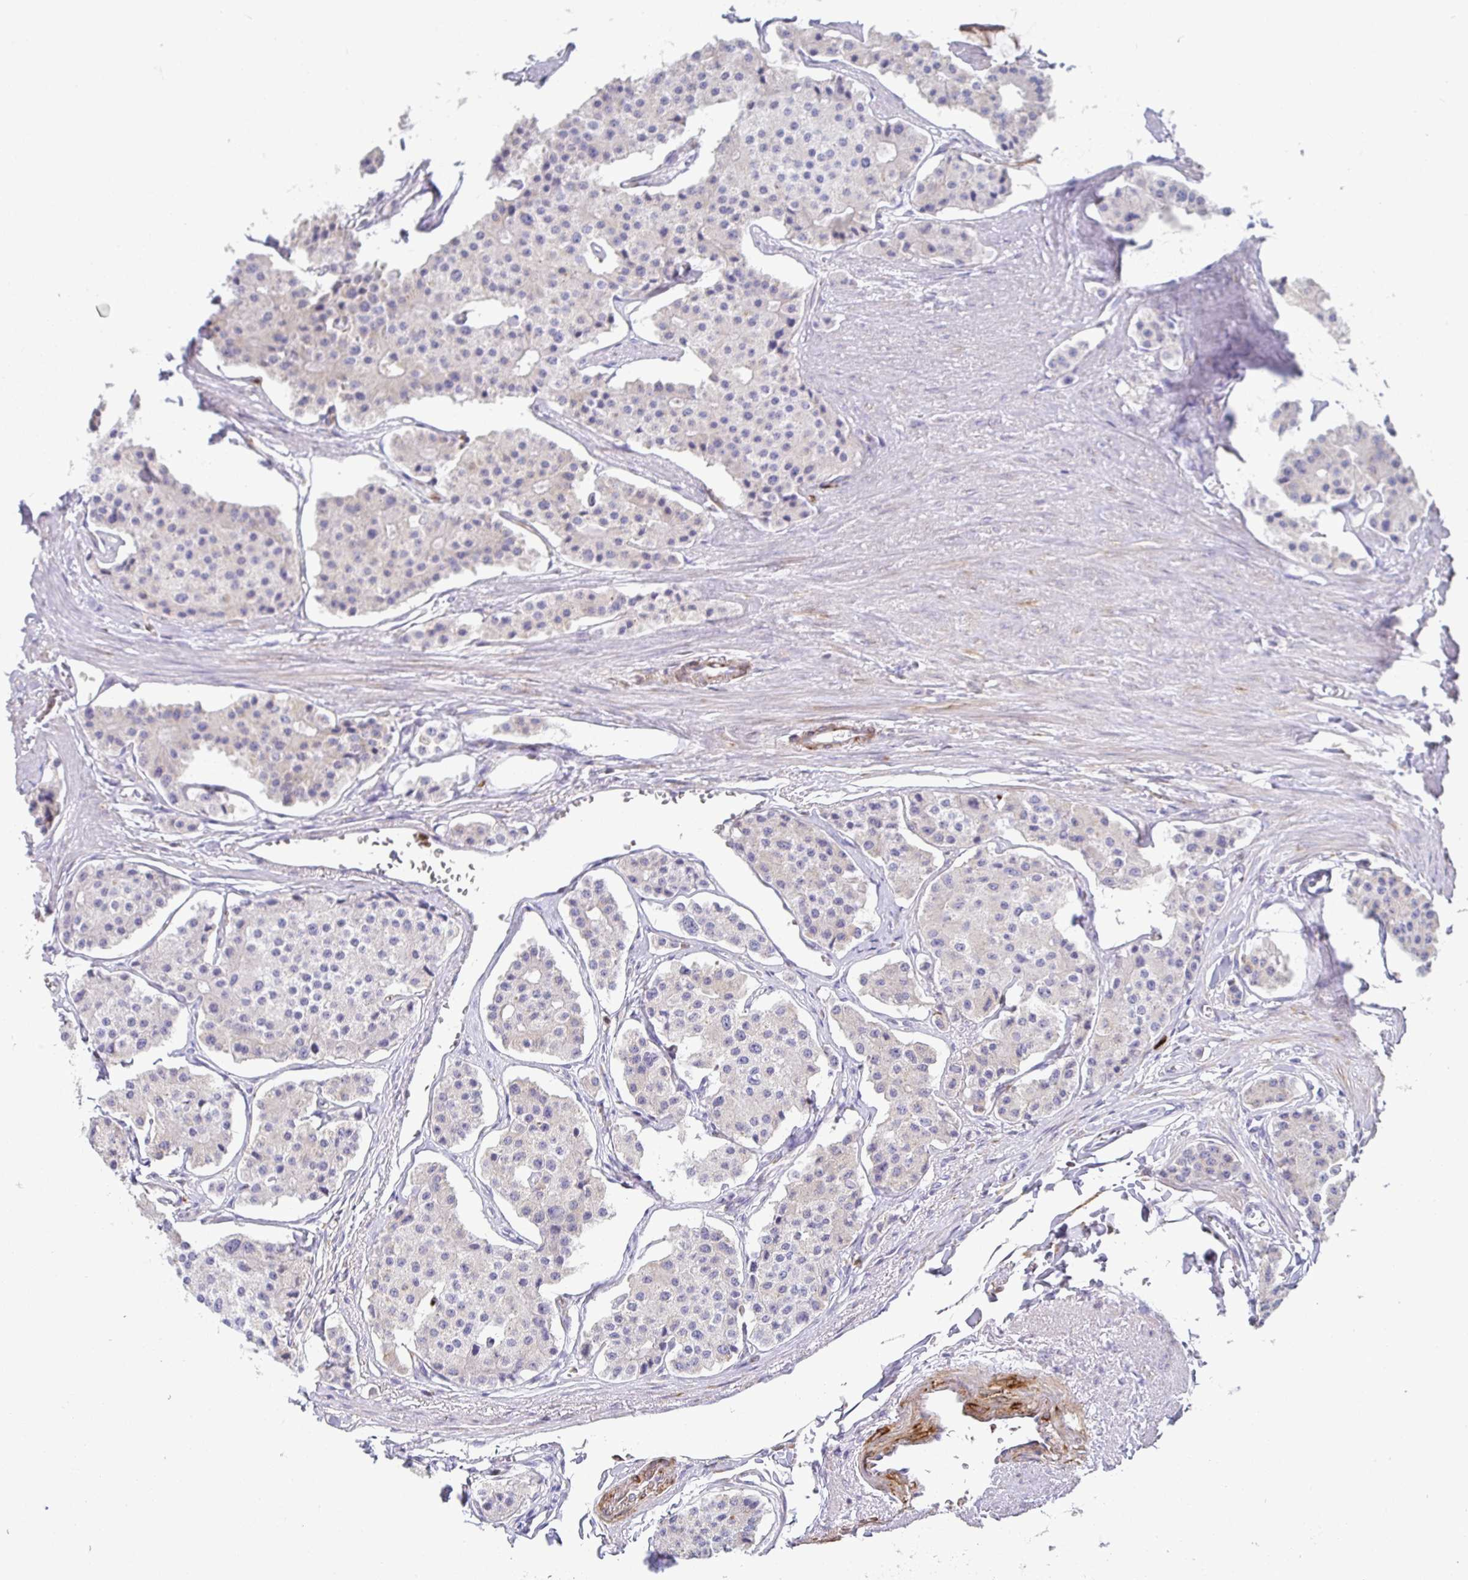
{"staining": {"intensity": "negative", "quantity": "none", "location": "none"}, "tissue": "carcinoid", "cell_type": "Tumor cells", "image_type": "cancer", "snomed": [{"axis": "morphology", "description": "Carcinoid, malignant, NOS"}, {"axis": "topography", "description": "Small intestine"}], "caption": "Human malignant carcinoid stained for a protein using immunohistochemistry exhibits no staining in tumor cells.", "gene": "TP53I11", "patient": {"sex": "female", "age": 65}}